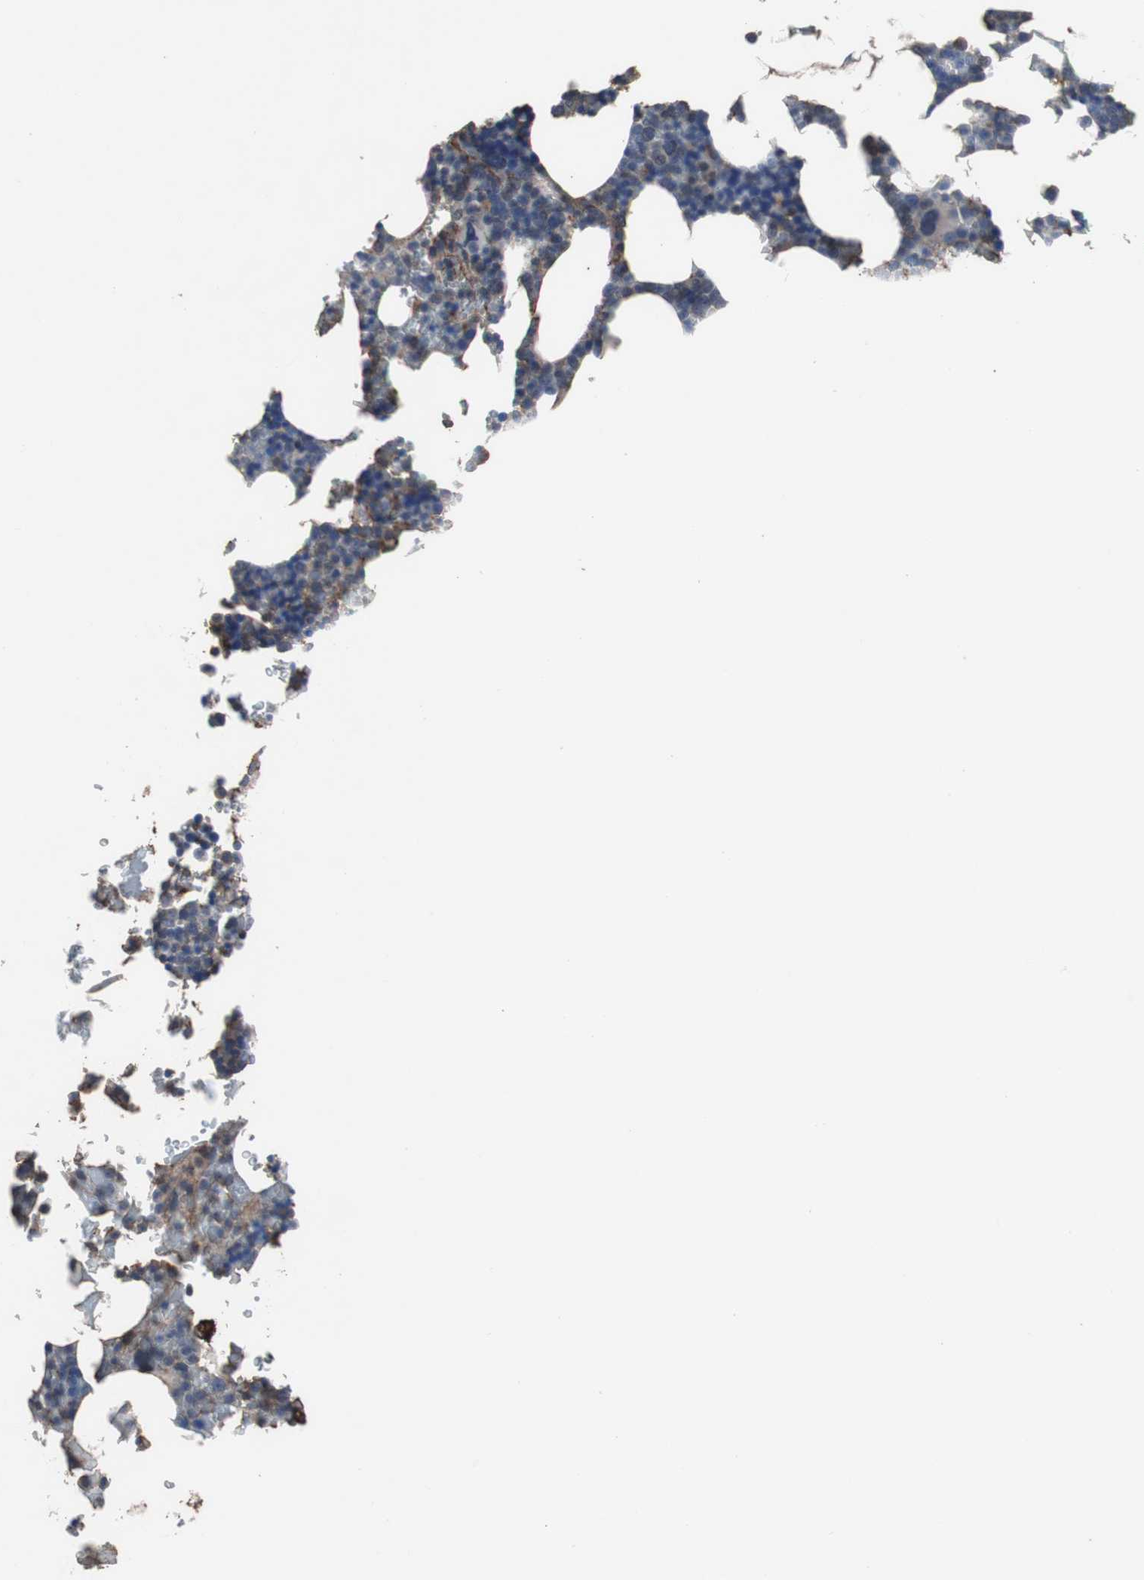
{"staining": {"intensity": "moderate", "quantity": "<25%", "location": "cytoplasmic/membranous"}, "tissue": "bone marrow", "cell_type": "Hematopoietic cells", "image_type": "normal", "snomed": [{"axis": "morphology", "description": "Normal tissue, NOS"}, {"axis": "topography", "description": "Bone marrow"}], "caption": "A brown stain highlights moderate cytoplasmic/membranous positivity of a protein in hematopoietic cells of unremarkable bone marrow. (Brightfield microscopy of DAB IHC at high magnification).", "gene": "COL6A2", "patient": {"sex": "female", "age": 73}}